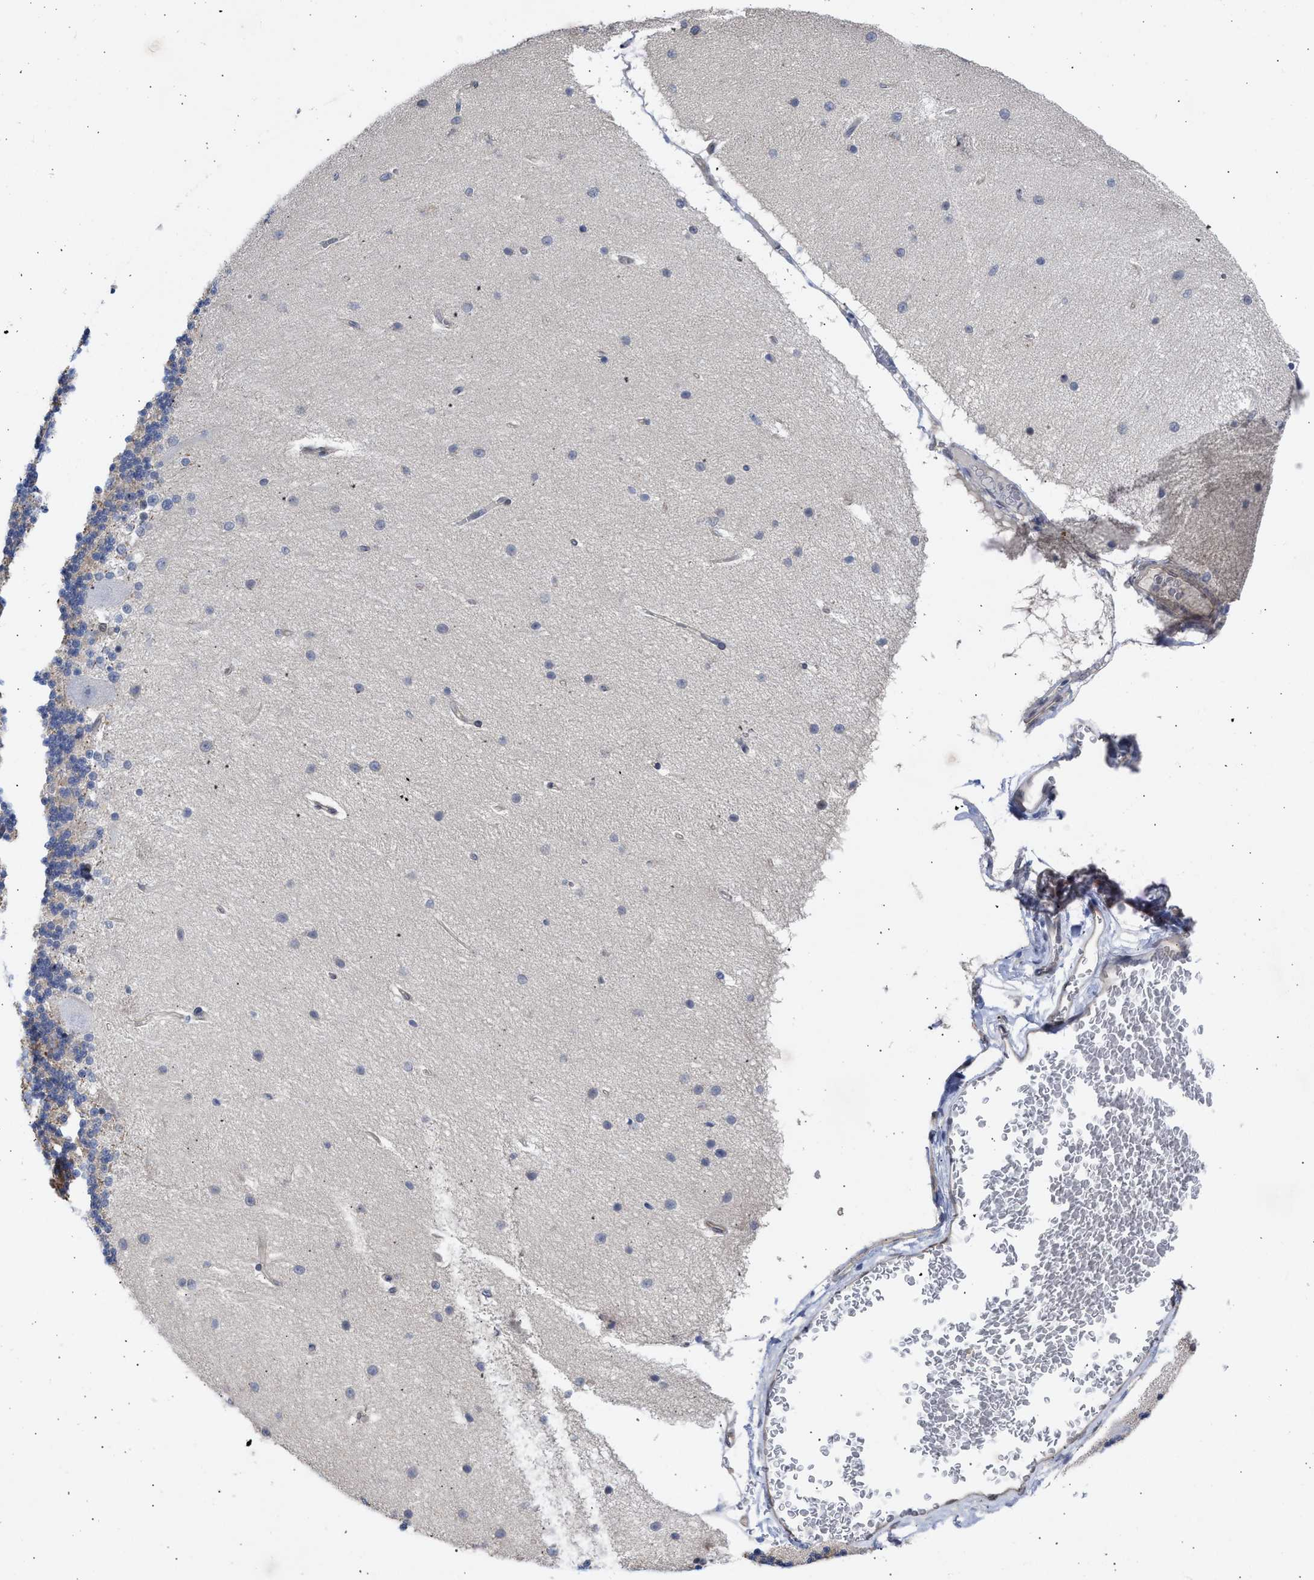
{"staining": {"intensity": "moderate", "quantity": "<25%", "location": "cytoplasmic/membranous"}, "tissue": "cerebellum", "cell_type": "Cells in granular layer", "image_type": "normal", "snomed": [{"axis": "morphology", "description": "Normal tissue, NOS"}, {"axis": "topography", "description": "Cerebellum"}], "caption": "Cerebellum stained with immunohistochemistry demonstrates moderate cytoplasmic/membranous expression in about <25% of cells in granular layer.", "gene": "THRA", "patient": {"sex": "female", "age": 54}}